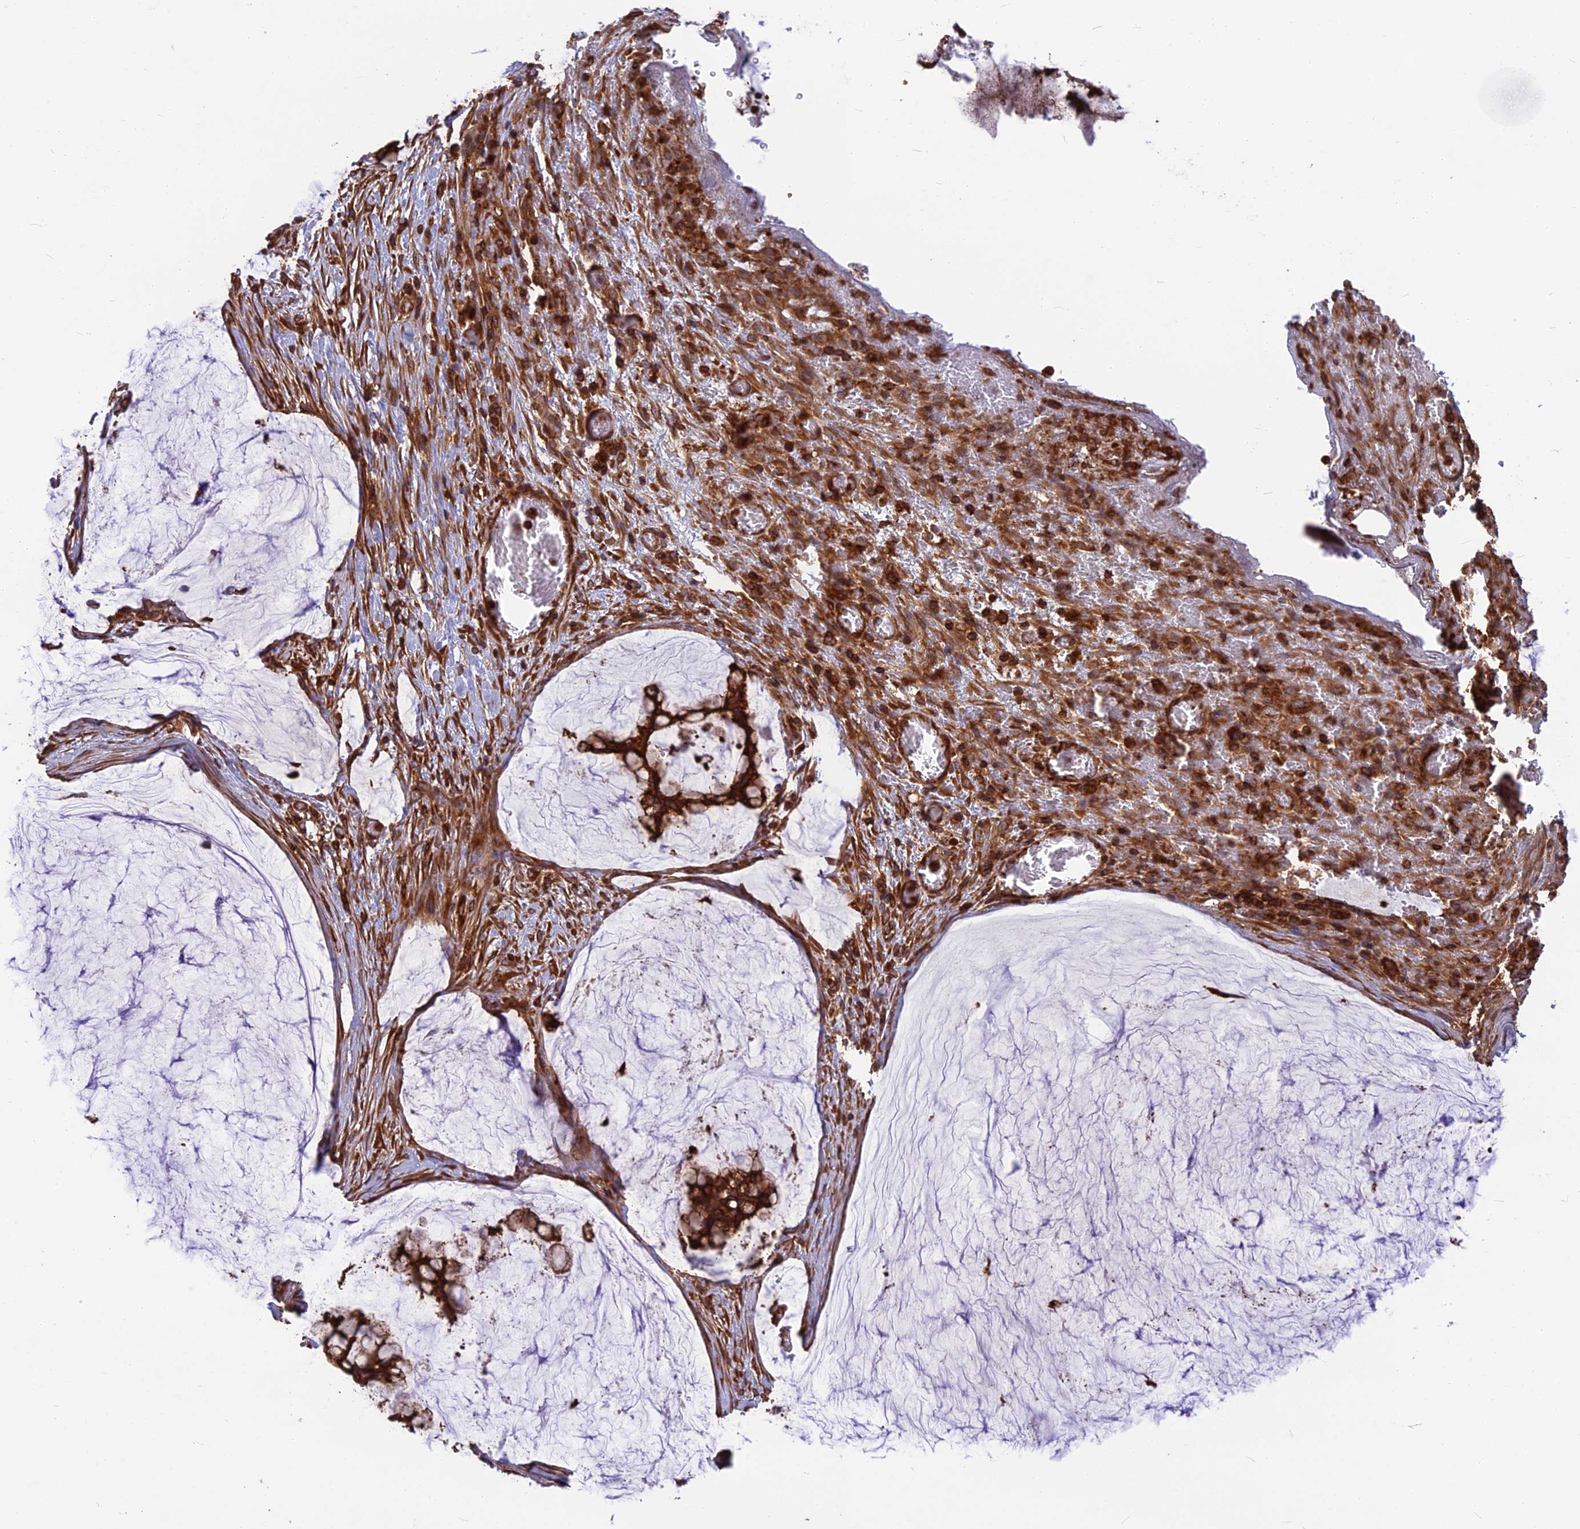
{"staining": {"intensity": "strong", "quantity": ">75%", "location": "cytoplasmic/membranous"}, "tissue": "ovarian cancer", "cell_type": "Tumor cells", "image_type": "cancer", "snomed": [{"axis": "morphology", "description": "Cystadenocarcinoma, mucinous, NOS"}, {"axis": "topography", "description": "Ovary"}], "caption": "Mucinous cystadenocarcinoma (ovarian) stained for a protein shows strong cytoplasmic/membranous positivity in tumor cells.", "gene": "WDR1", "patient": {"sex": "female", "age": 42}}